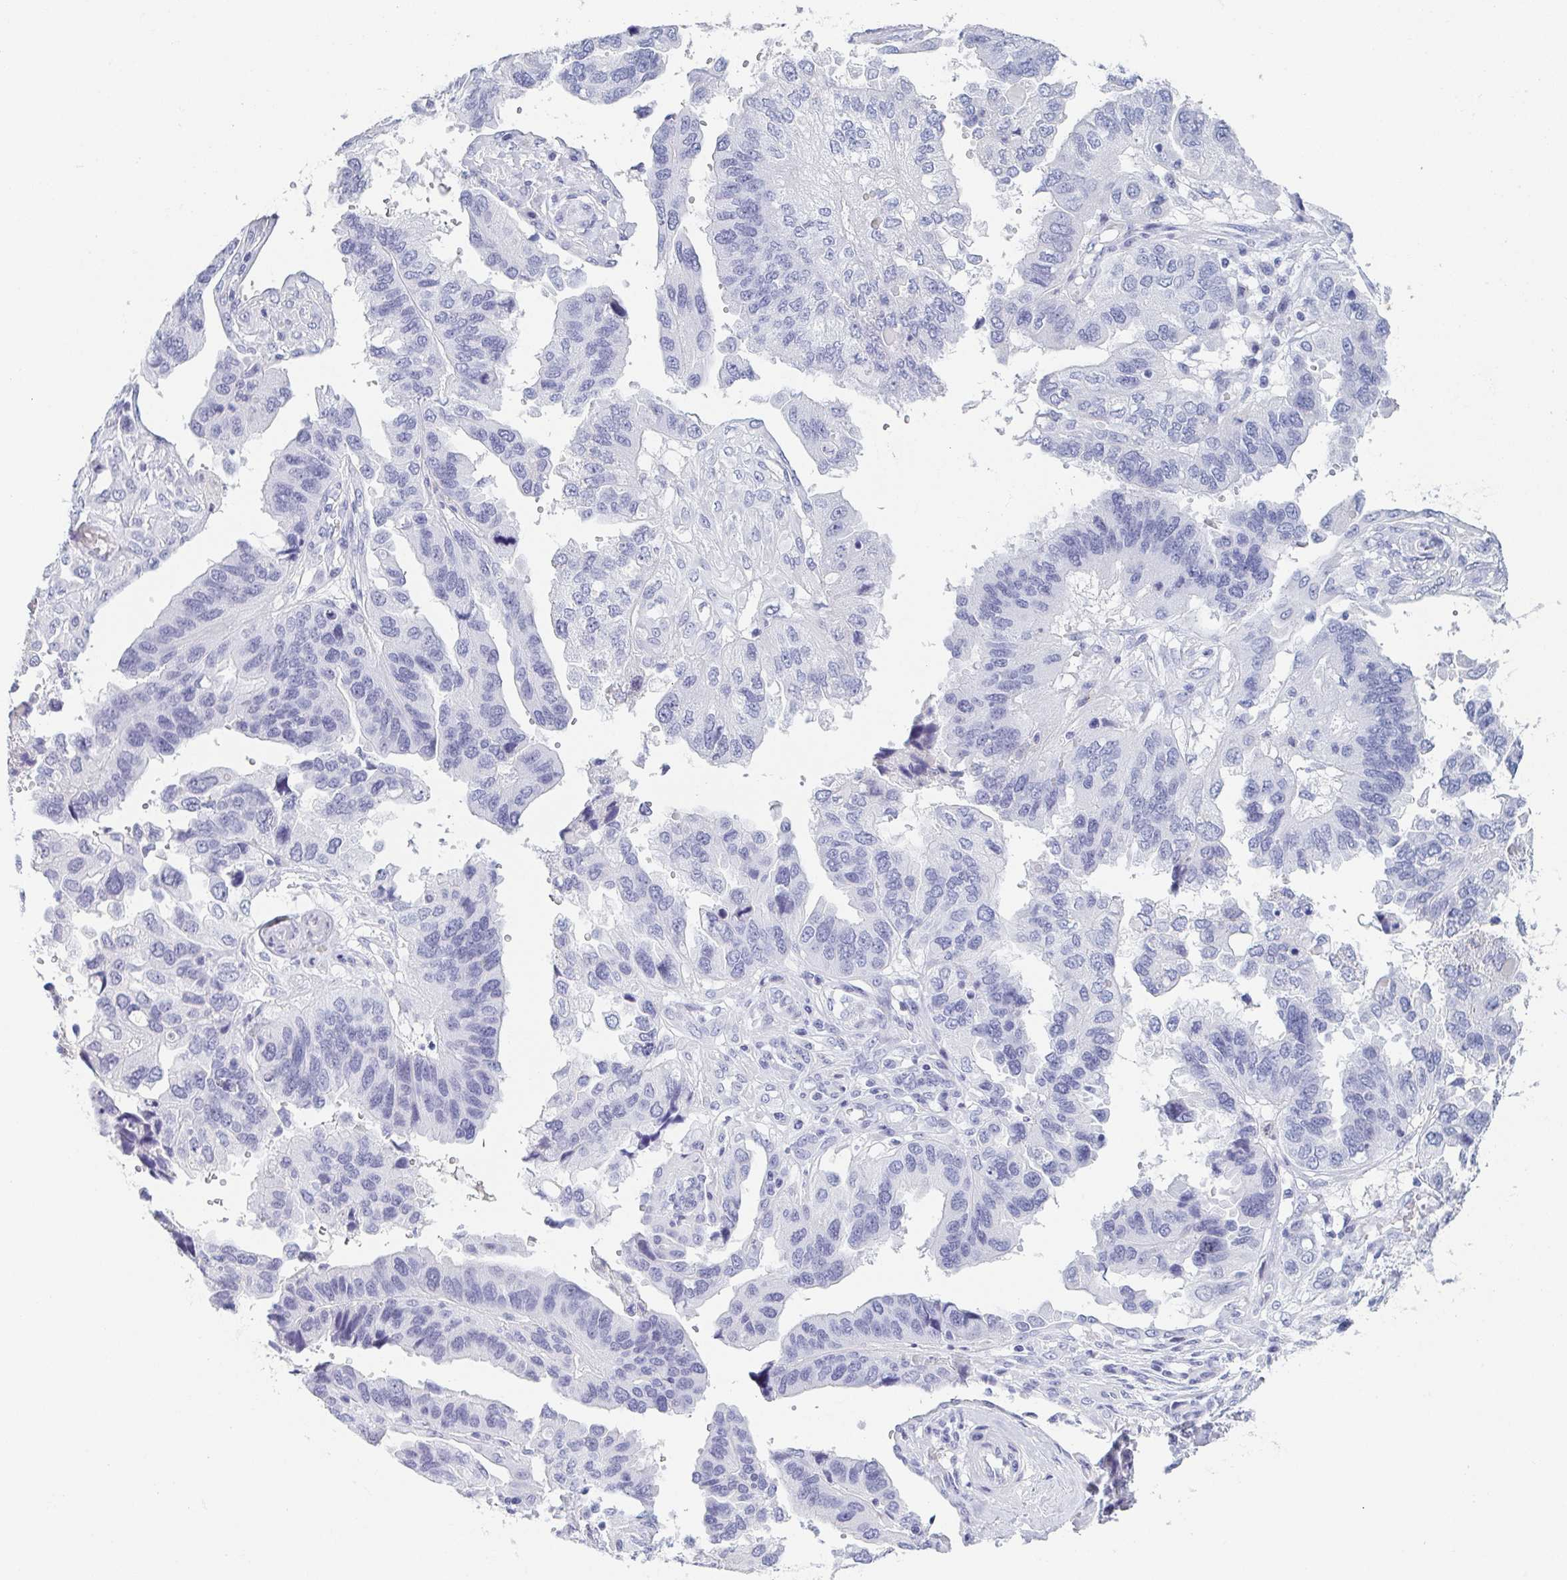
{"staining": {"intensity": "negative", "quantity": "none", "location": "none"}, "tissue": "ovarian cancer", "cell_type": "Tumor cells", "image_type": "cancer", "snomed": [{"axis": "morphology", "description": "Cystadenocarcinoma, serous, NOS"}, {"axis": "topography", "description": "Ovary"}], "caption": "This is a histopathology image of immunohistochemistry staining of ovarian cancer (serous cystadenocarcinoma), which shows no staining in tumor cells.", "gene": "REG4", "patient": {"sex": "female", "age": 79}}